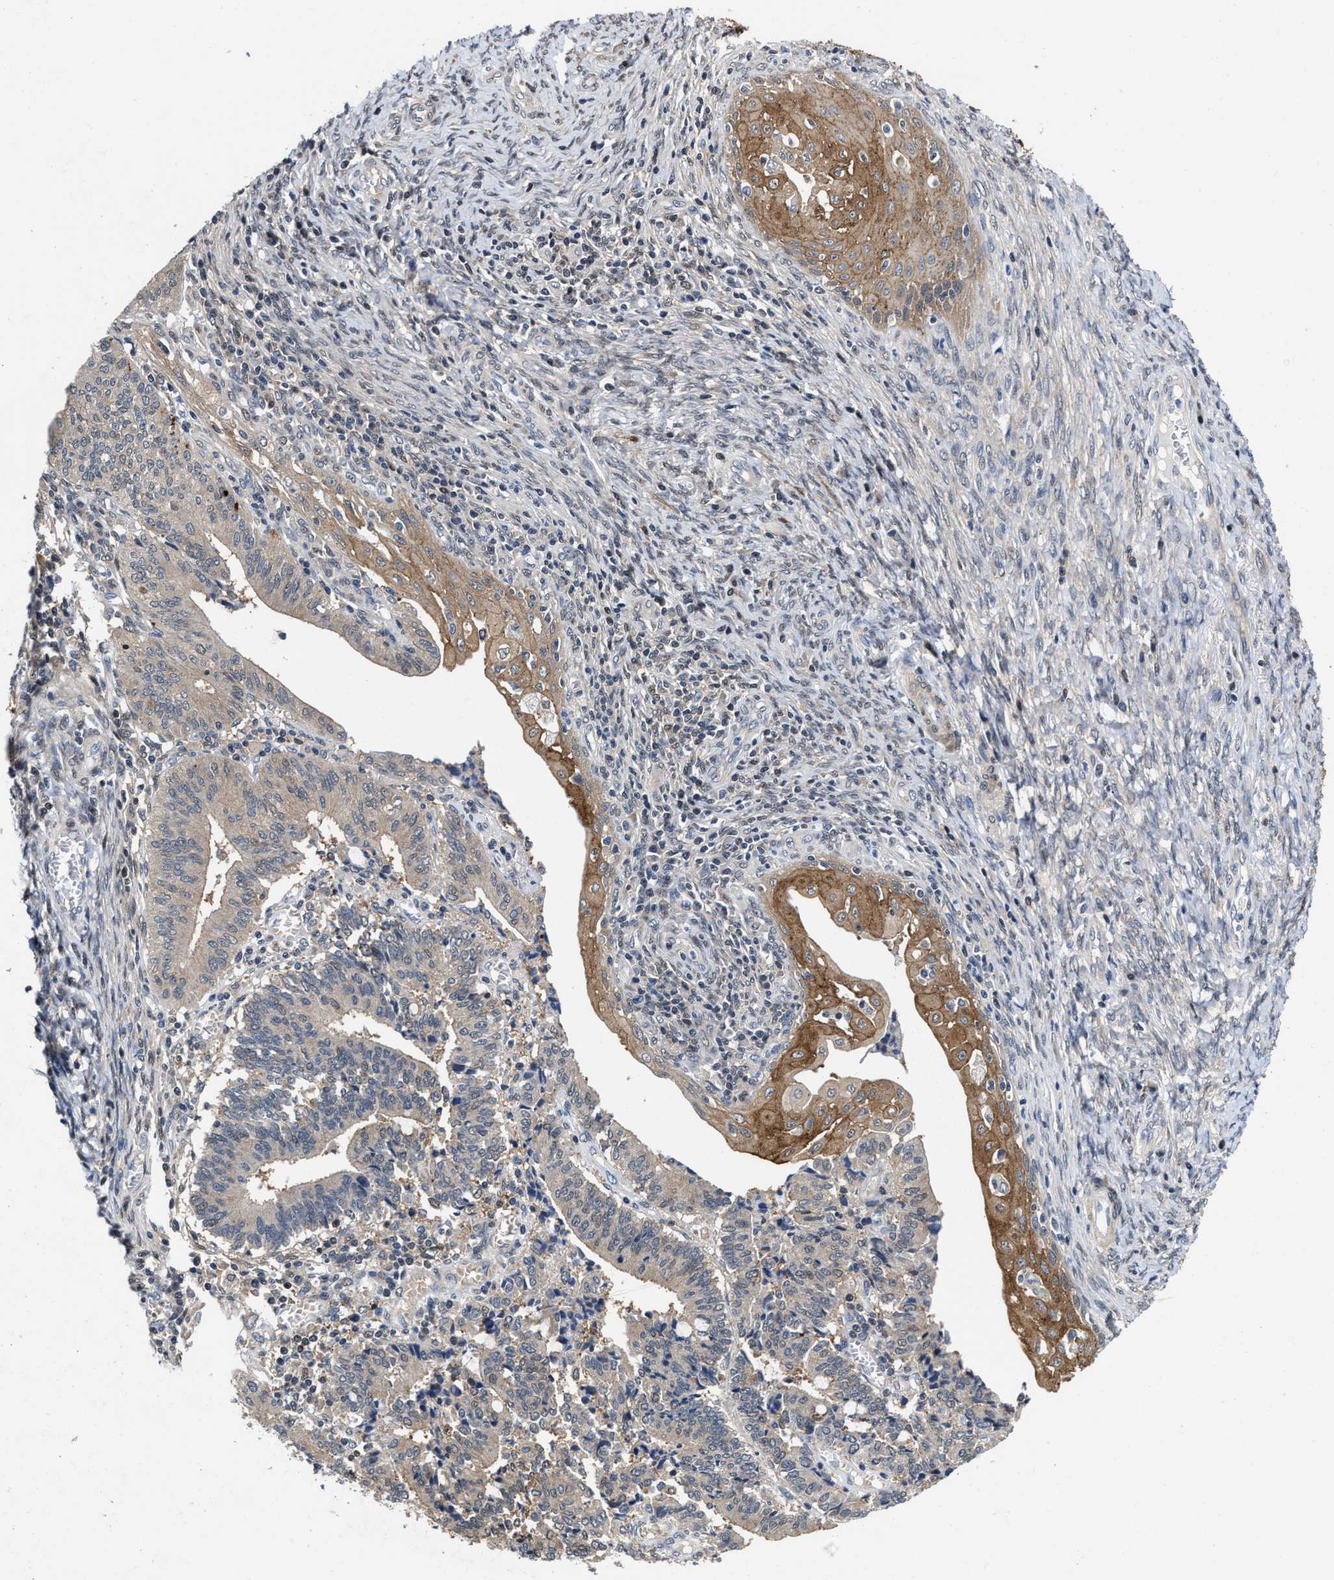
{"staining": {"intensity": "moderate", "quantity": "25%-75%", "location": "cytoplasmic/membranous"}, "tissue": "cervical cancer", "cell_type": "Tumor cells", "image_type": "cancer", "snomed": [{"axis": "morphology", "description": "Adenocarcinoma, NOS"}, {"axis": "topography", "description": "Cervix"}], "caption": "This photomicrograph displays immunohistochemistry staining of human adenocarcinoma (cervical), with medium moderate cytoplasmic/membranous positivity in about 25%-75% of tumor cells.", "gene": "KIF12", "patient": {"sex": "female", "age": 44}}